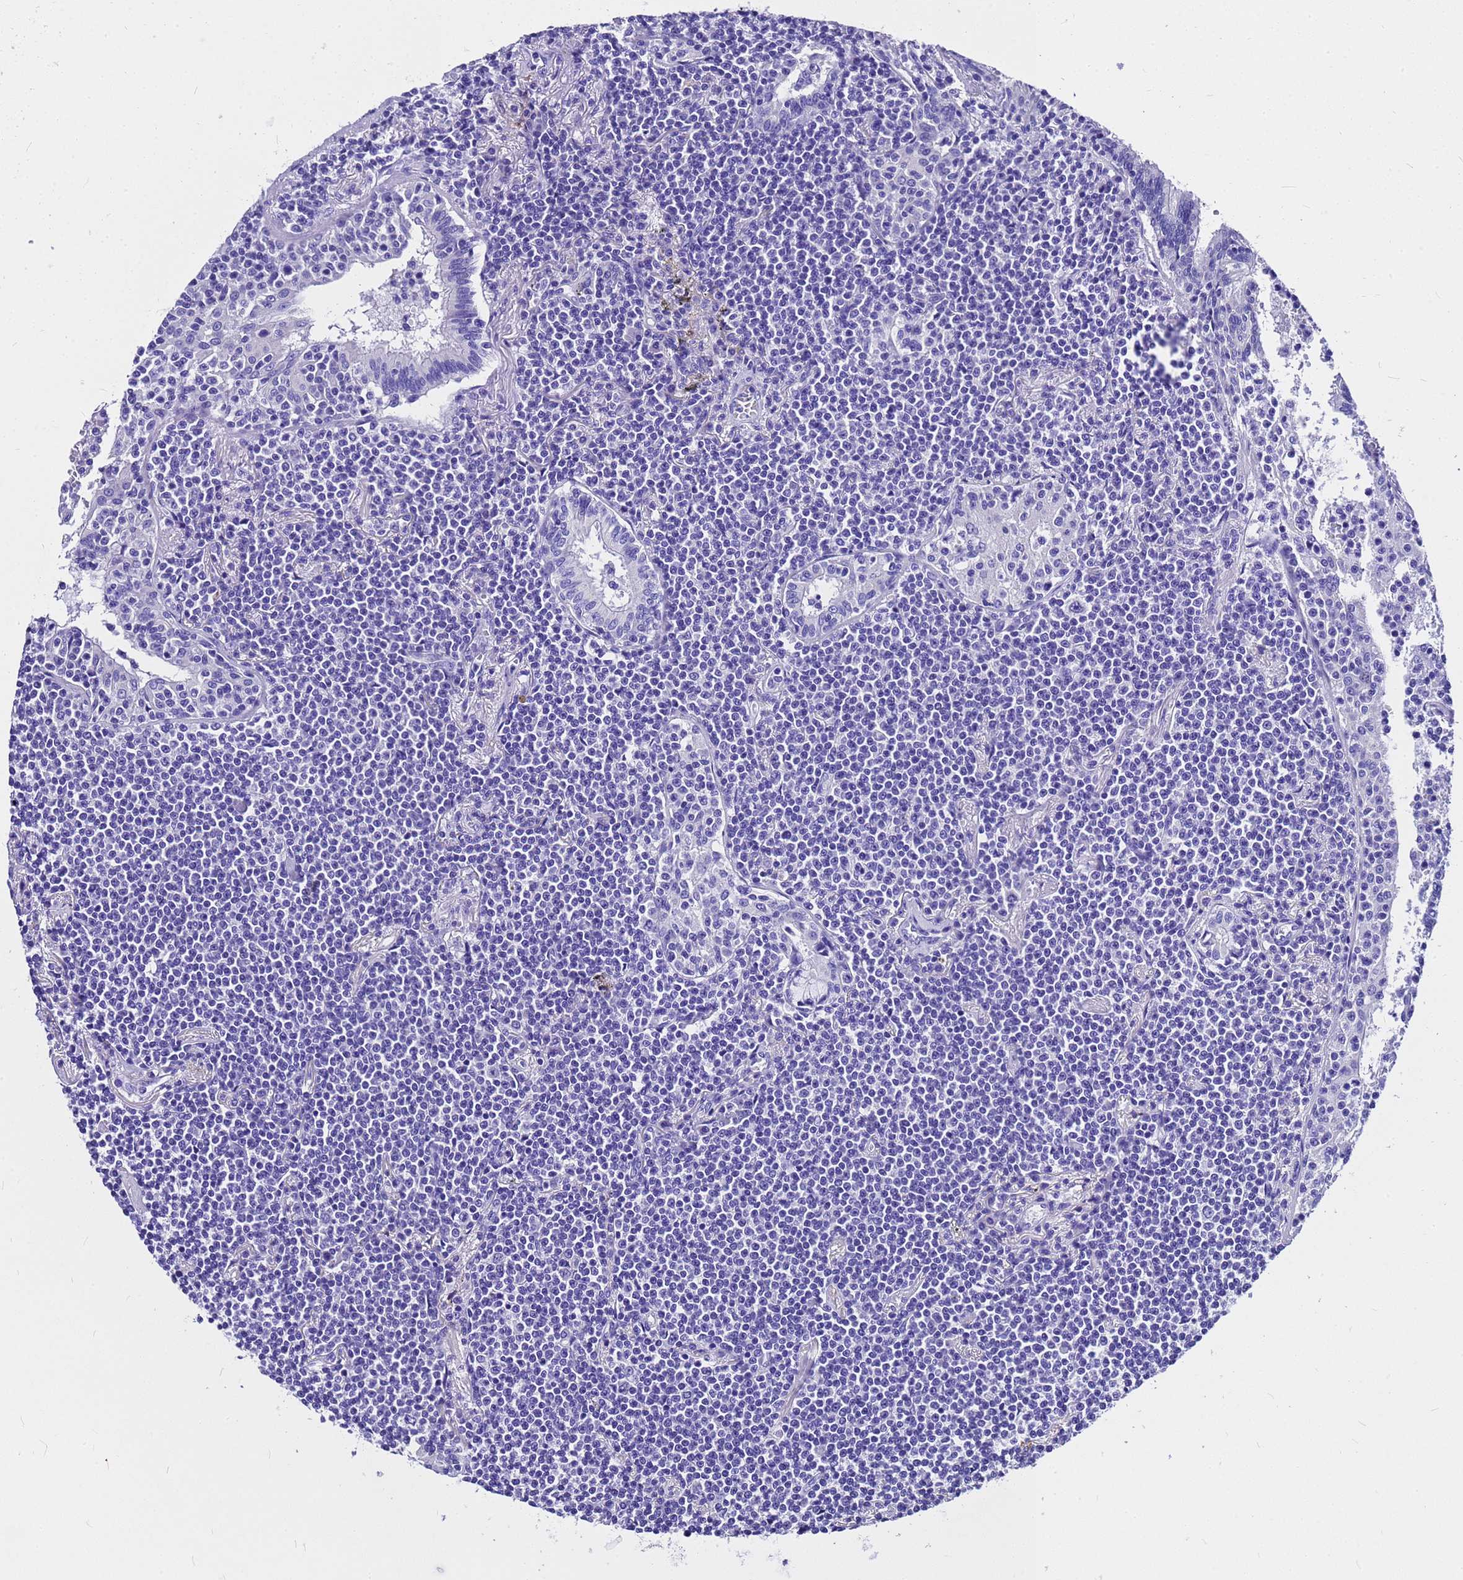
{"staining": {"intensity": "negative", "quantity": "none", "location": "none"}, "tissue": "lymphoma", "cell_type": "Tumor cells", "image_type": "cancer", "snomed": [{"axis": "morphology", "description": "Malignant lymphoma, non-Hodgkin's type, Low grade"}, {"axis": "topography", "description": "Lung"}], "caption": "Tumor cells are negative for protein expression in human malignant lymphoma, non-Hodgkin's type (low-grade).", "gene": "HERC4", "patient": {"sex": "female", "age": 71}}